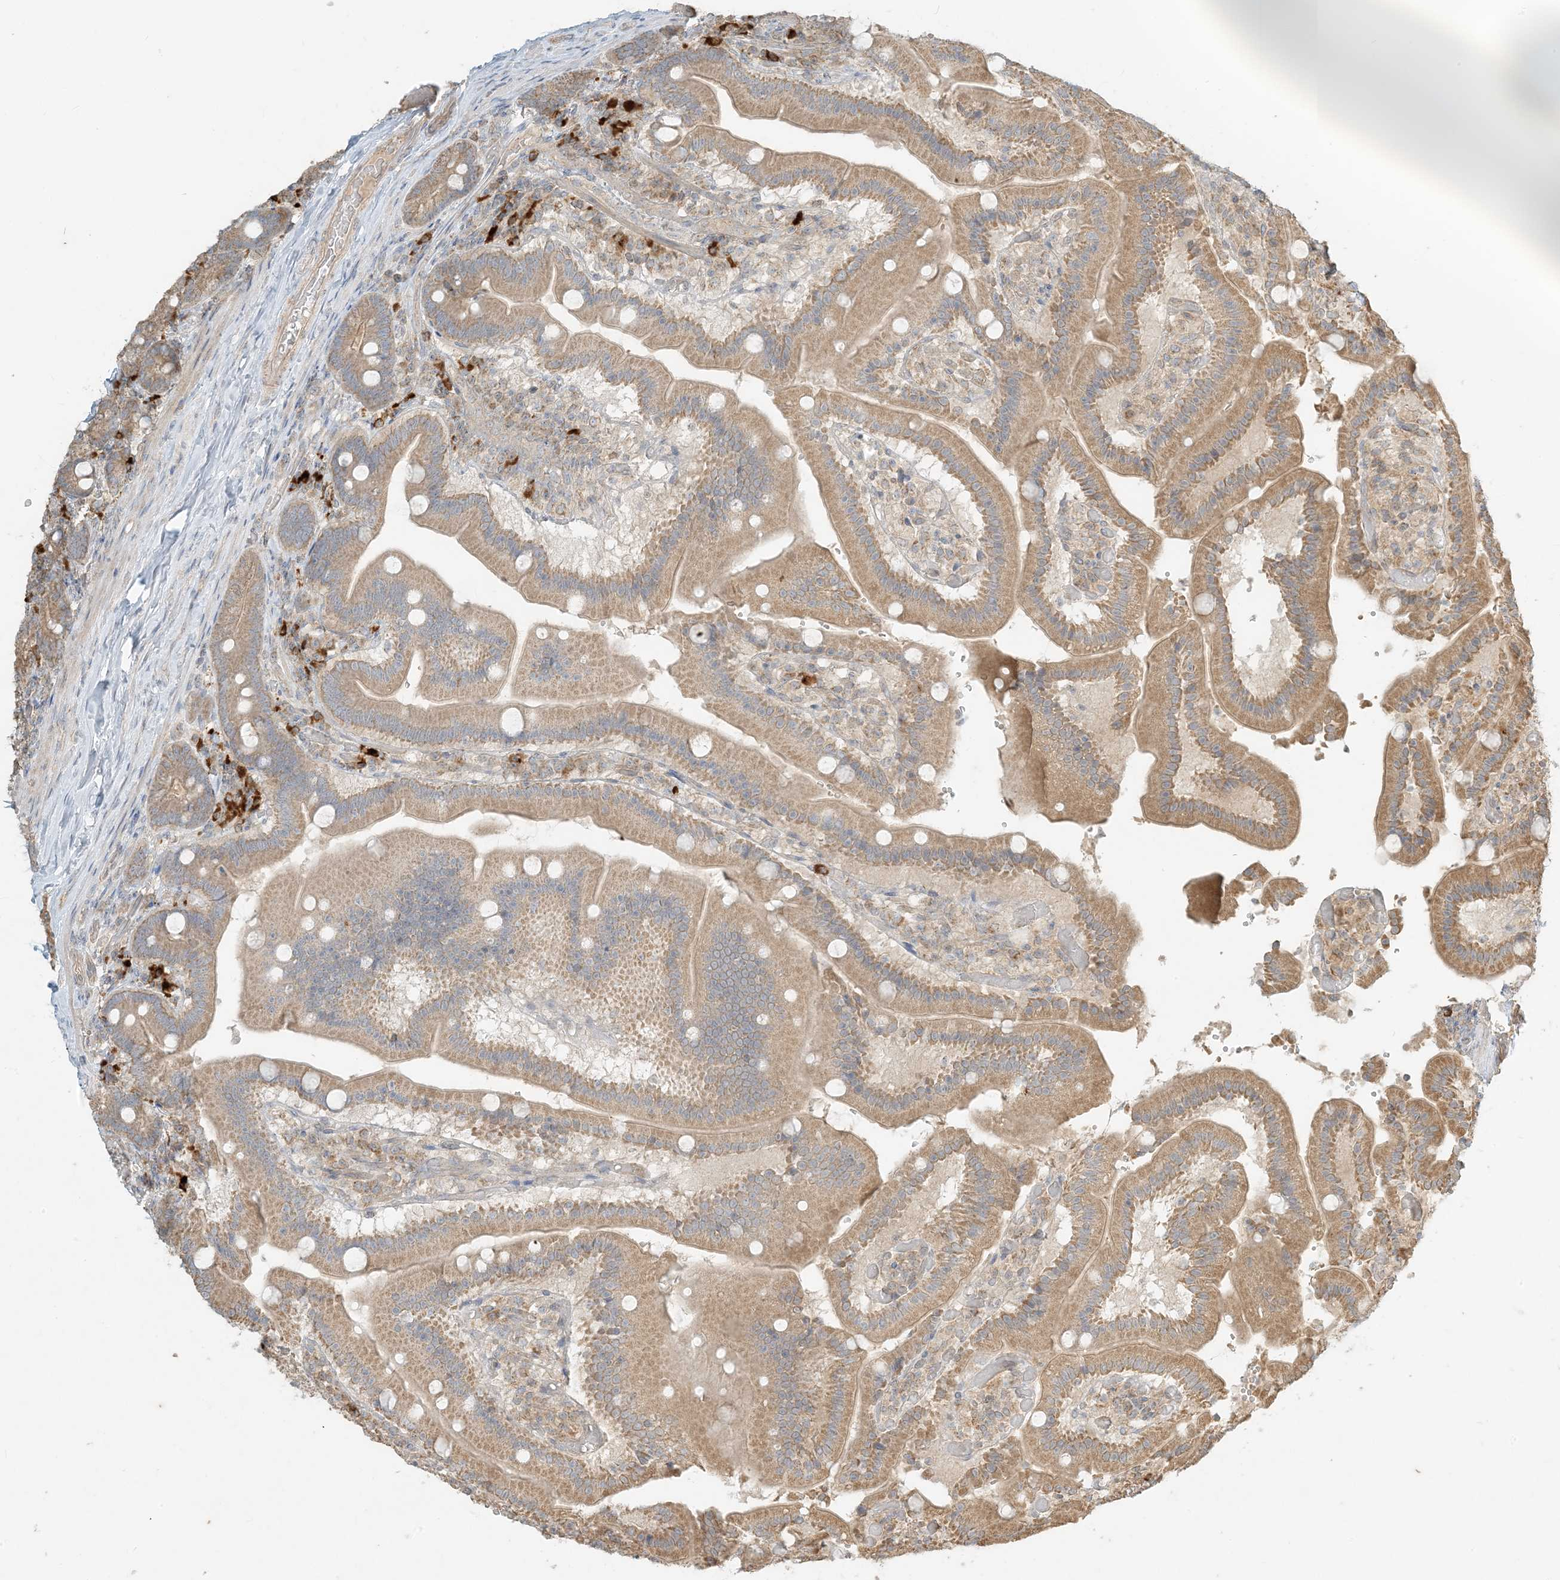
{"staining": {"intensity": "moderate", "quantity": ">75%", "location": "cytoplasmic/membranous"}, "tissue": "duodenum", "cell_type": "Glandular cells", "image_type": "normal", "snomed": [{"axis": "morphology", "description": "Normal tissue, NOS"}, {"axis": "topography", "description": "Duodenum"}], "caption": "Moderate cytoplasmic/membranous expression is seen in approximately >75% of glandular cells in normal duodenum. Ihc stains the protein of interest in brown and the nuclei are stained blue.", "gene": "MCOLN1", "patient": {"sex": "female", "age": 62}}